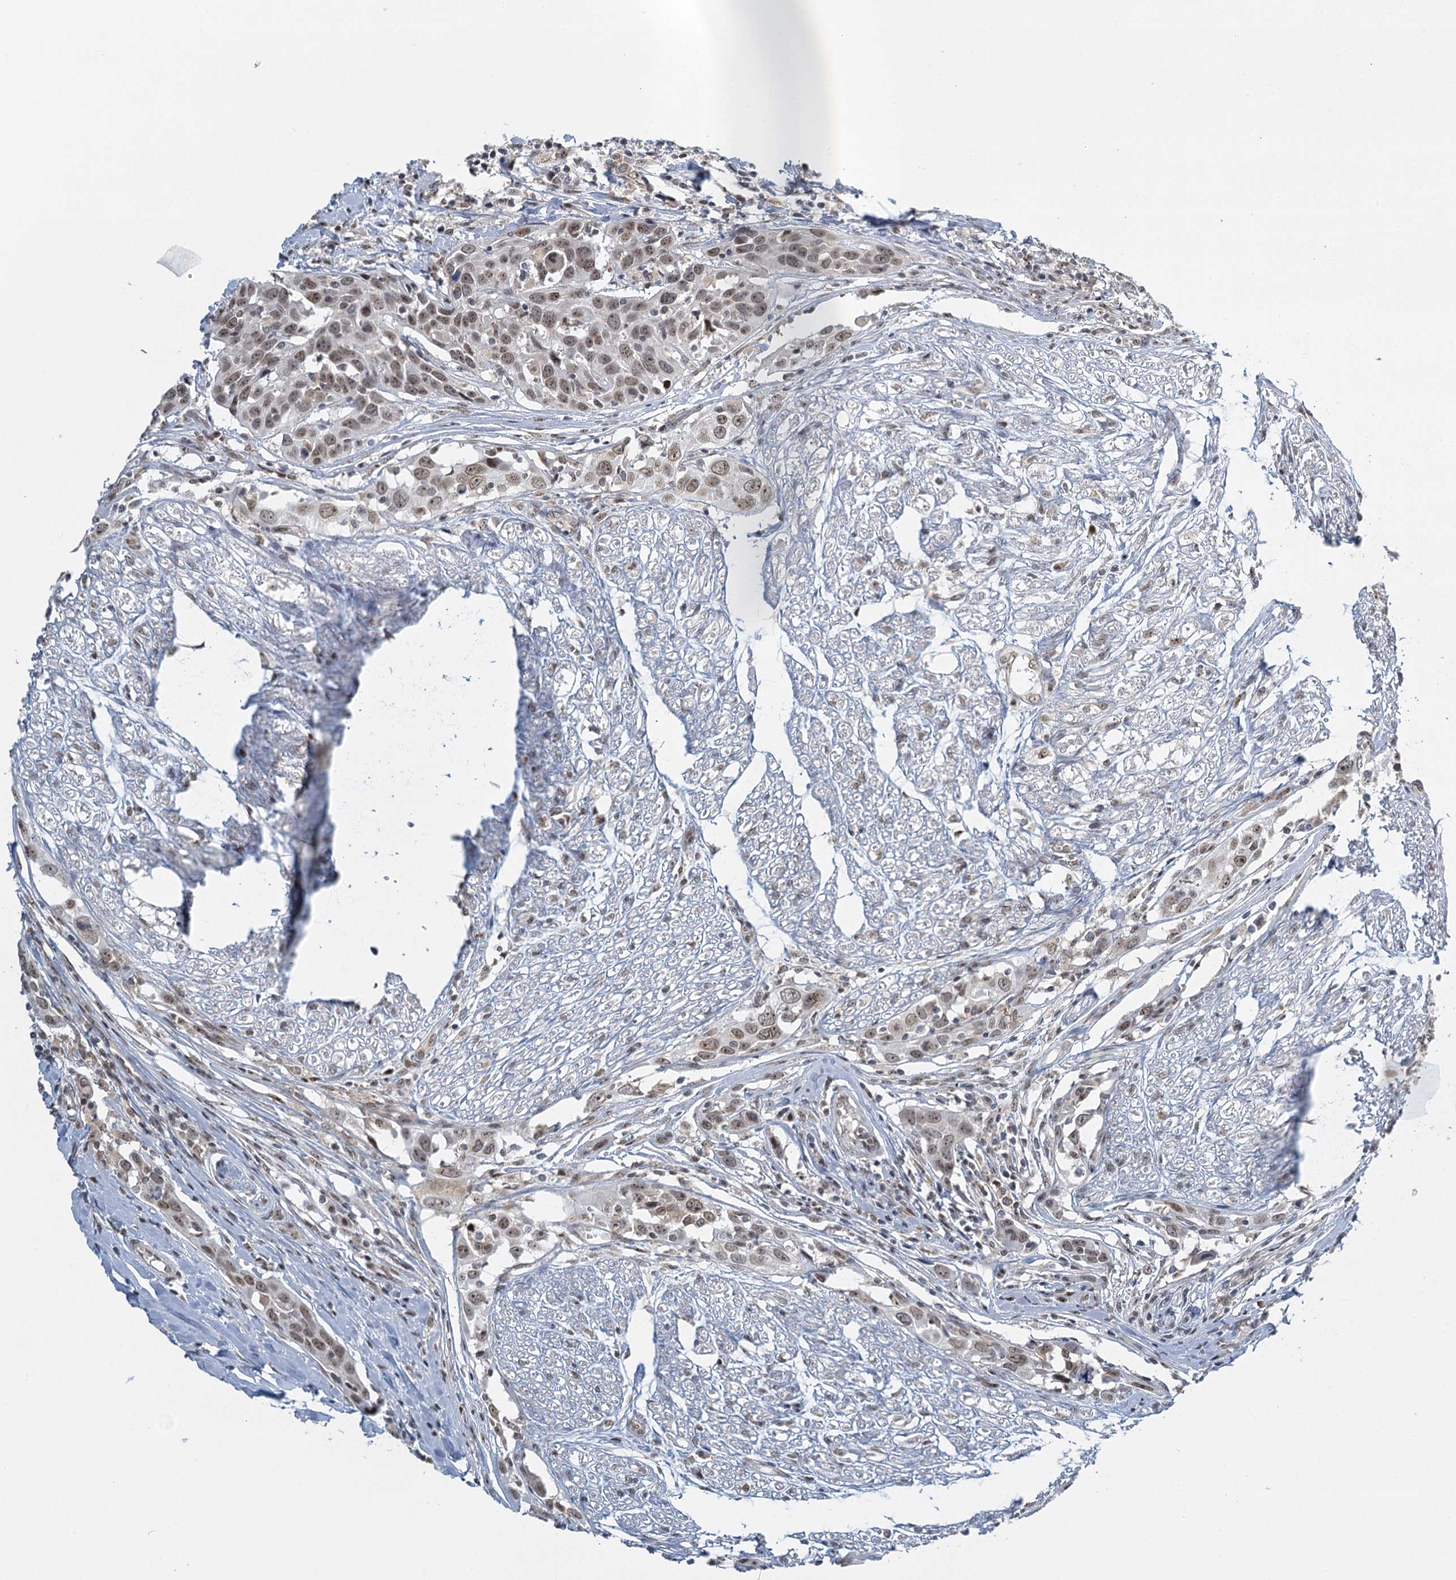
{"staining": {"intensity": "weak", "quantity": "25%-75%", "location": "cytoplasmic/membranous,nuclear"}, "tissue": "head and neck cancer", "cell_type": "Tumor cells", "image_type": "cancer", "snomed": [{"axis": "morphology", "description": "Squamous cell carcinoma, NOS"}, {"axis": "topography", "description": "Oral tissue"}, {"axis": "topography", "description": "Head-Neck"}], "caption": "Human head and neck cancer (squamous cell carcinoma) stained with a protein marker reveals weak staining in tumor cells.", "gene": "TREX1", "patient": {"sex": "female", "age": 50}}